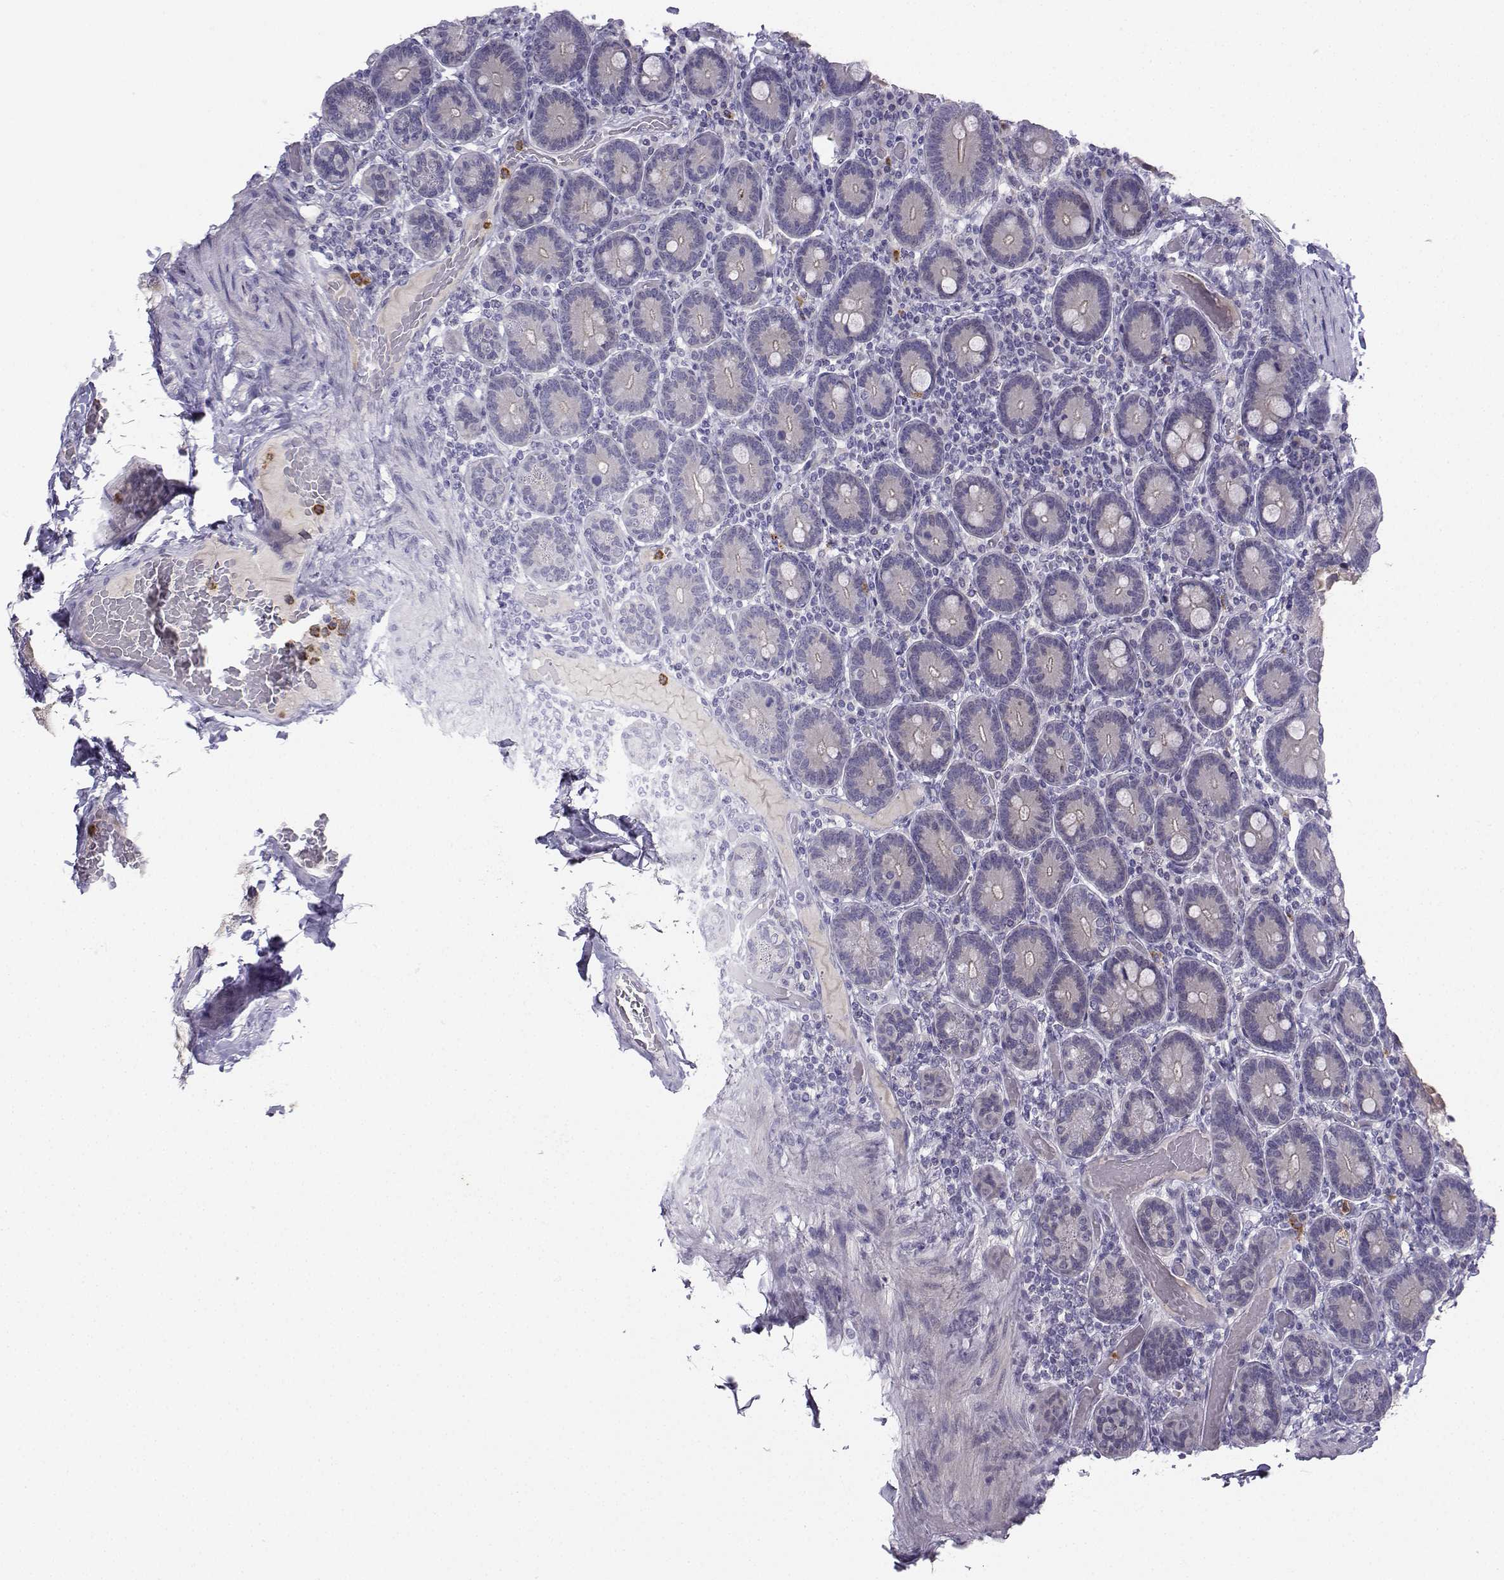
{"staining": {"intensity": "negative", "quantity": "none", "location": "none"}, "tissue": "duodenum", "cell_type": "Glandular cells", "image_type": "normal", "snomed": [{"axis": "morphology", "description": "Normal tissue, NOS"}, {"axis": "topography", "description": "Duodenum"}], "caption": "Duodenum stained for a protein using immunohistochemistry (IHC) reveals no staining glandular cells.", "gene": "CALY", "patient": {"sex": "female", "age": 62}}